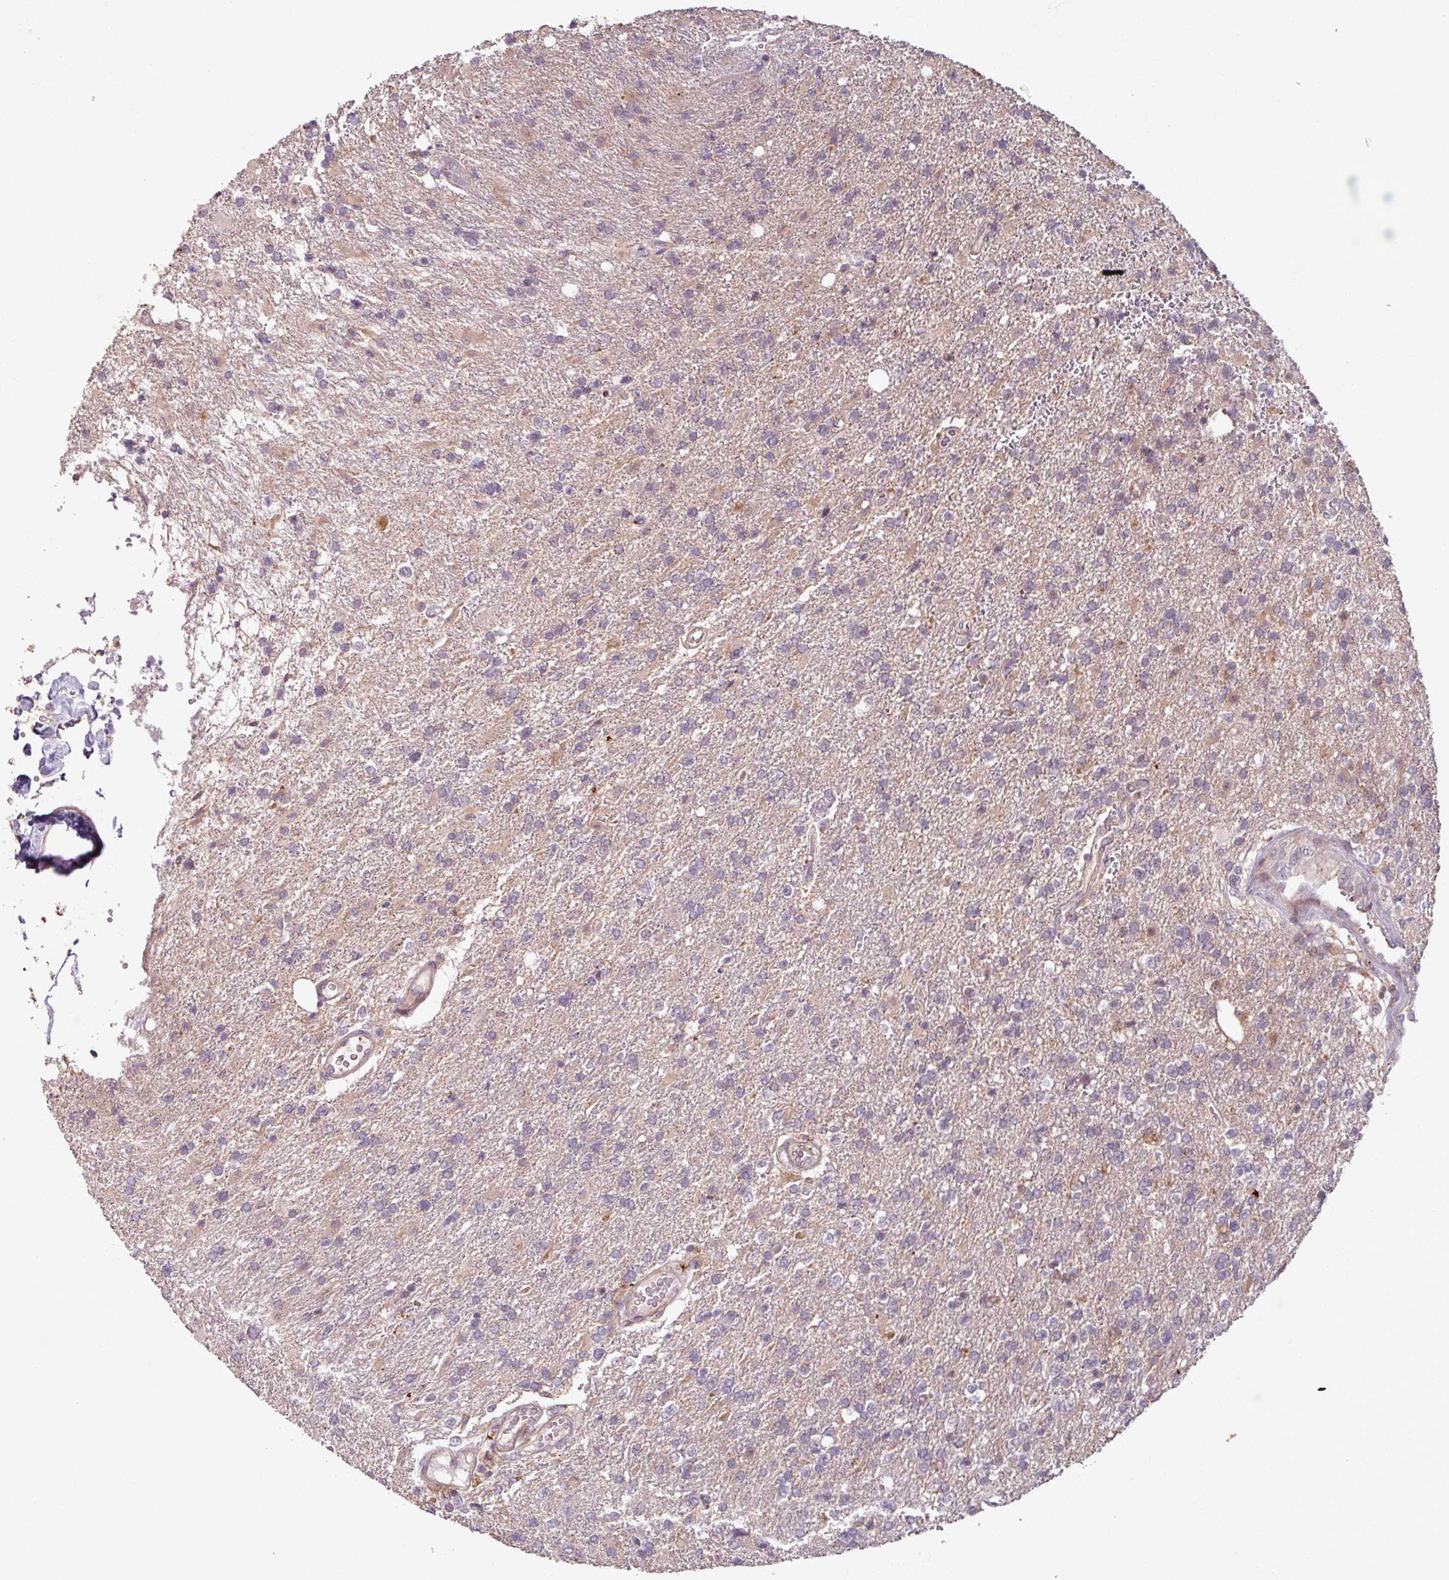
{"staining": {"intensity": "negative", "quantity": "none", "location": "none"}, "tissue": "glioma", "cell_type": "Tumor cells", "image_type": "cancer", "snomed": [{"axis": "morphology", "description": "Glioma, malignant, High grade"}, {"axis": "topography", "description": "Brain"}], "caption": "This is a micrograph of IHC staining of glioma, which shows no expression in tumor cells.", "gene": "OR6B1", "patient": {"sex": "male", "age": 56}}